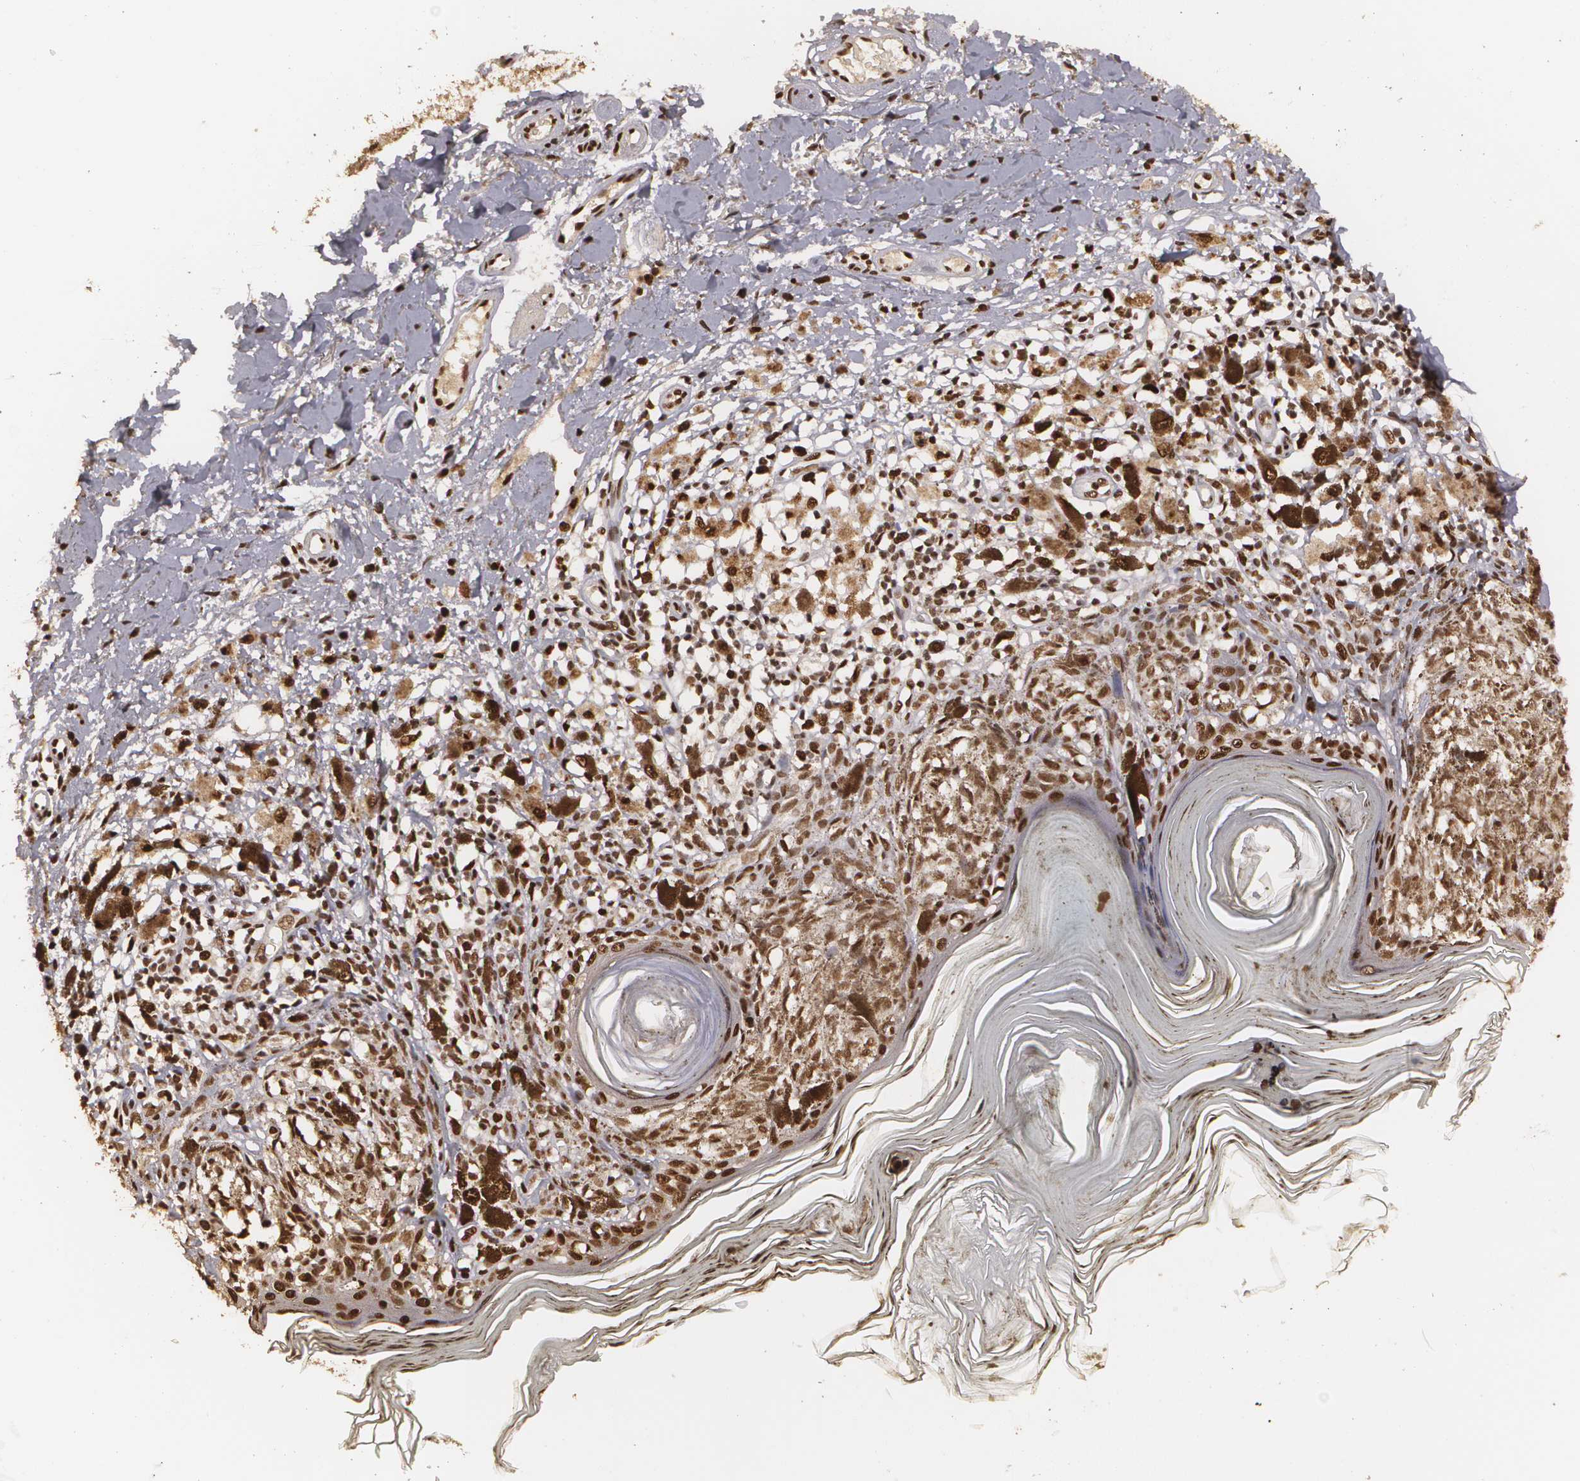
{"staining": {"intensity": "strong", "quantity": ">75%", "location": "cytoplasmic/membranous,nuclear"}, "tissue": "melanoma", "cell_type": "Tumor cells", "image_type": "cancer", "snomed": [{"axis": "morphology", "description": "Malignant melanoma, NOS"}, {"axis": "topography", "description": "Skin"}], "caption": "Tumor cells show high levels of strong cytoplasmic/membranous and nuclear positivity in approximately >75% of cells in malignant melanoma. The staining was performed using DAB (3,3'-diaminobenzidine) to visualize the protein expression in brown, while the nuclei were stained in blue with hematoxylin (Magnification: 20x).", "gene": "RCOR1", "patient": {"sex": "male", "age": 88}}